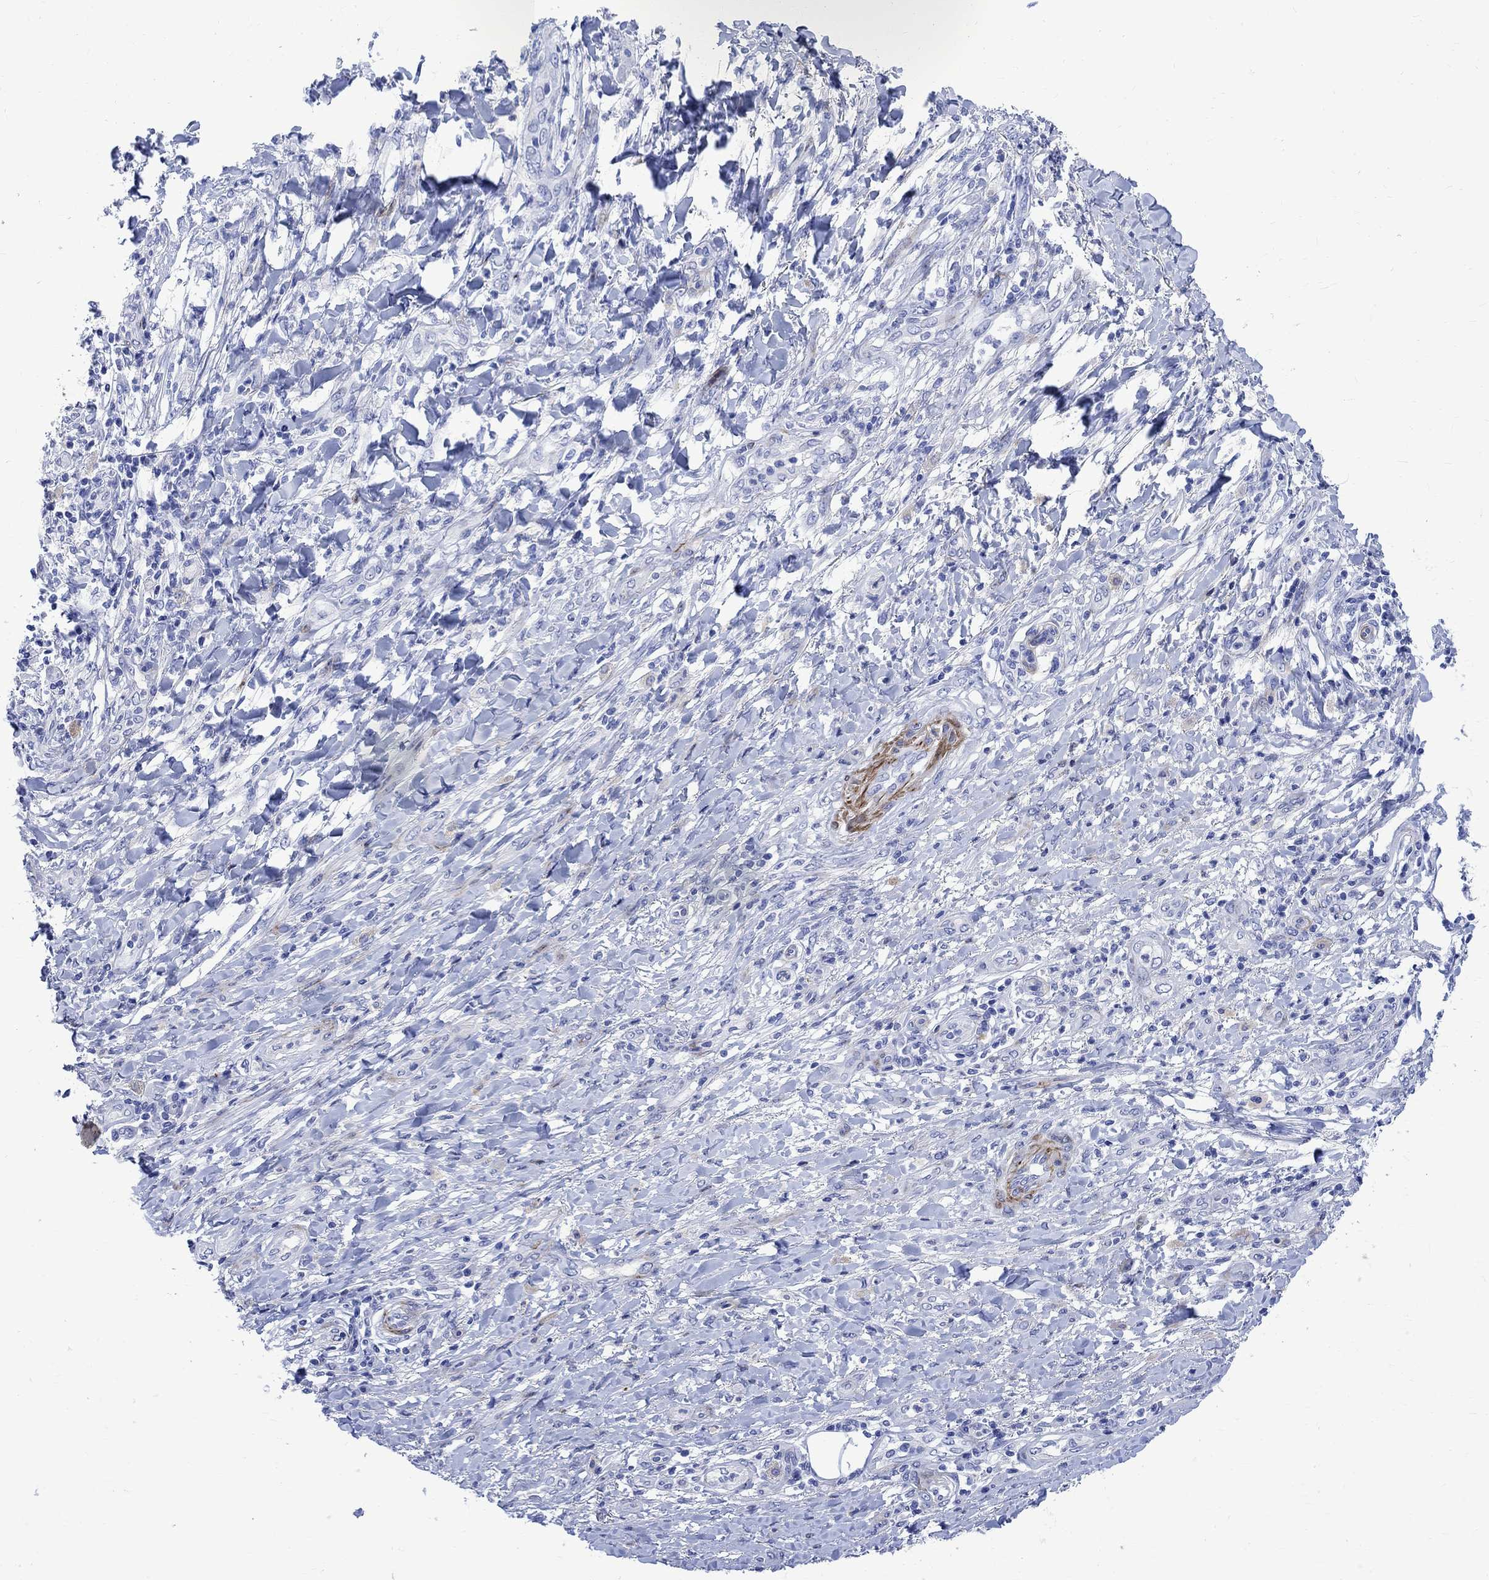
{"staining": {"intensity": "negative", "quantity": "none", "location": "none"}, "tissue": "skin cancer", "cell_type": "Tumor cells", "image_type": "cancer", "snomed": [{"axis": "morphology", "description": "Squamous cell carcinoma, NOS"}, {"axis": "topography", "description": "Skin"}], "caption": "The photomicrograph exhibits no significant positivity in tumor cells of squamous cell carcinoma (skin).", "gene": "PARVB", "patient": {"sex": "male", "age": 62}}